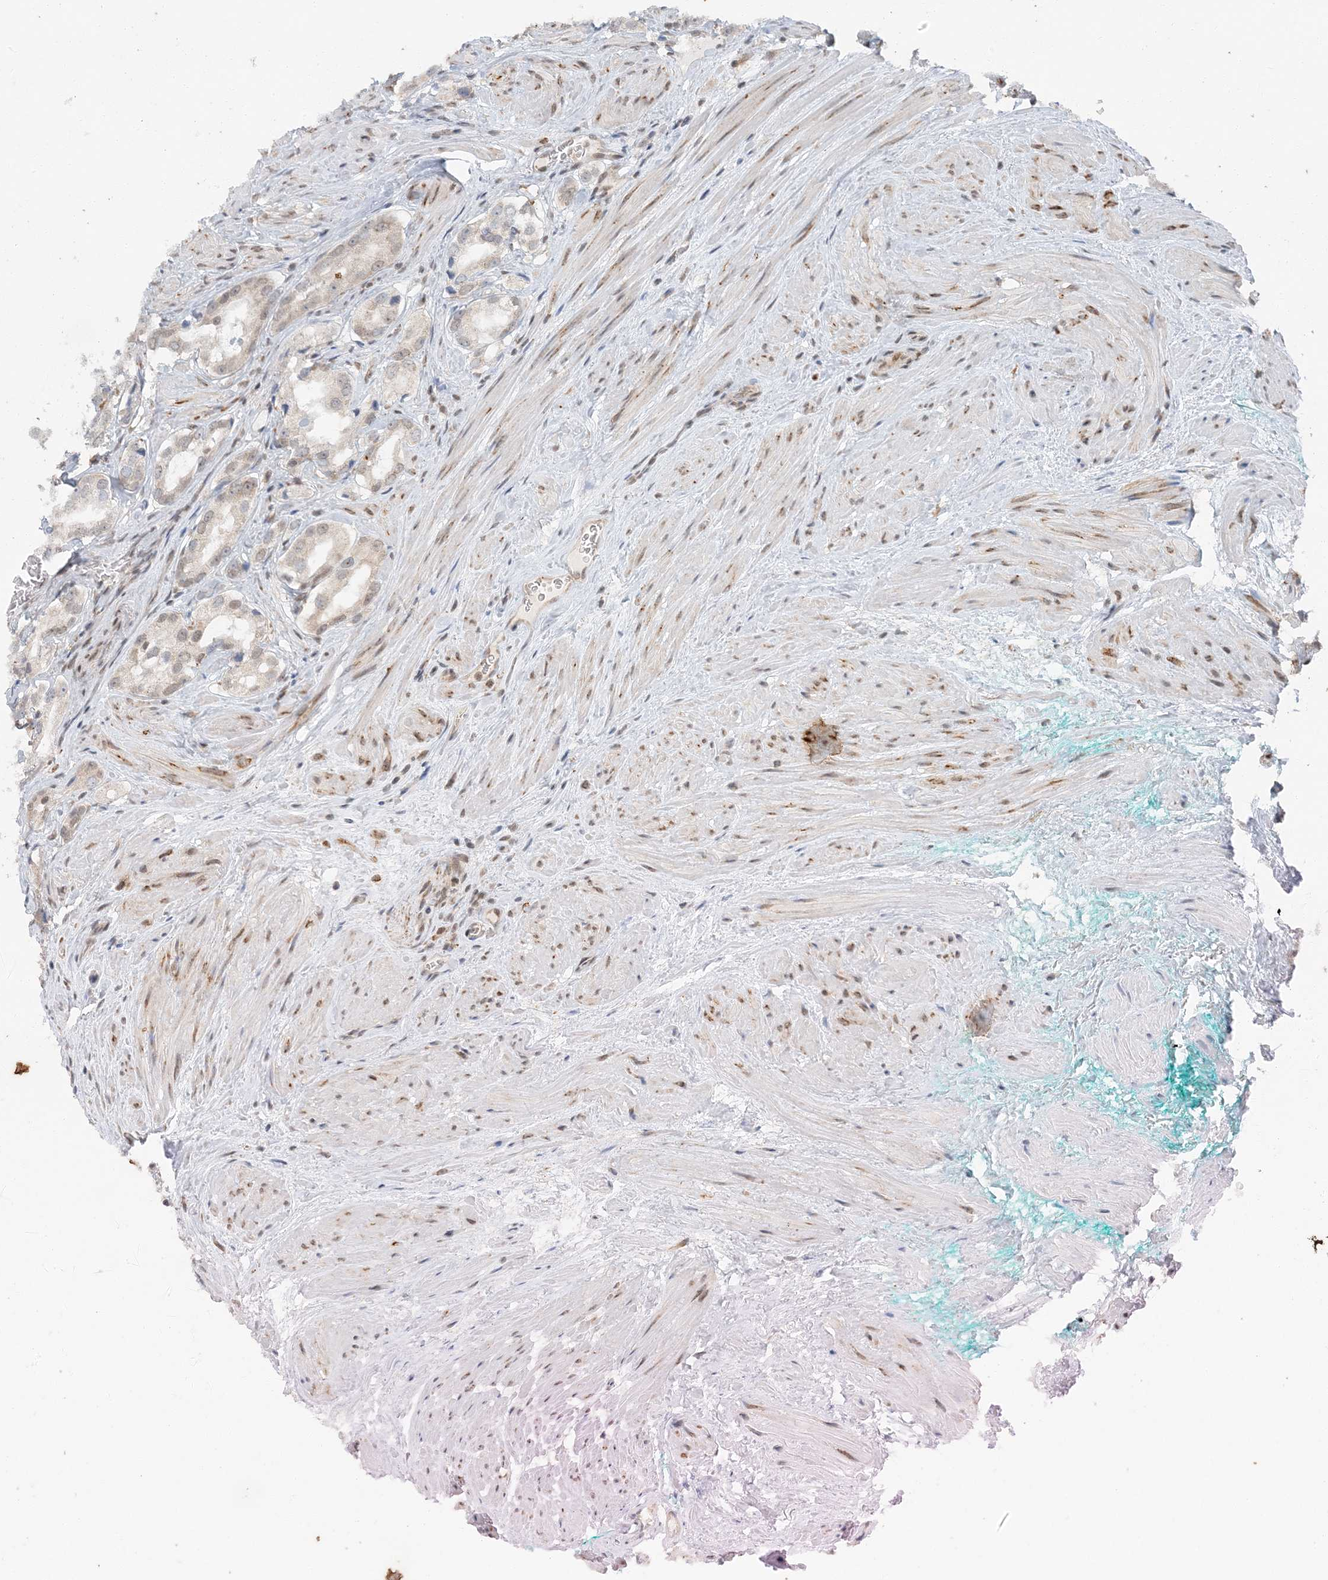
{"staining": {"intensity": "weak", "quantity": "<25%", "location": "nuclear"}, "tissue": "prostate cancer", "cell_type": "Tumor cells", "image_type": "cancer", "snomed": [{"axis": "morphology", "description": "Adenocarcinoma, Low grade"}, {"axis": "topography", "description": "Prostate"}], "caption": "A high-resolution histopathology image shows immunohistochemistry staining of prostate cancer (adenocarcinoma (low-grade)), which demonstrates no significant positivity in tumor cells.", "gene": "AK9", "patient": {"sex": "male", "age": 54}}